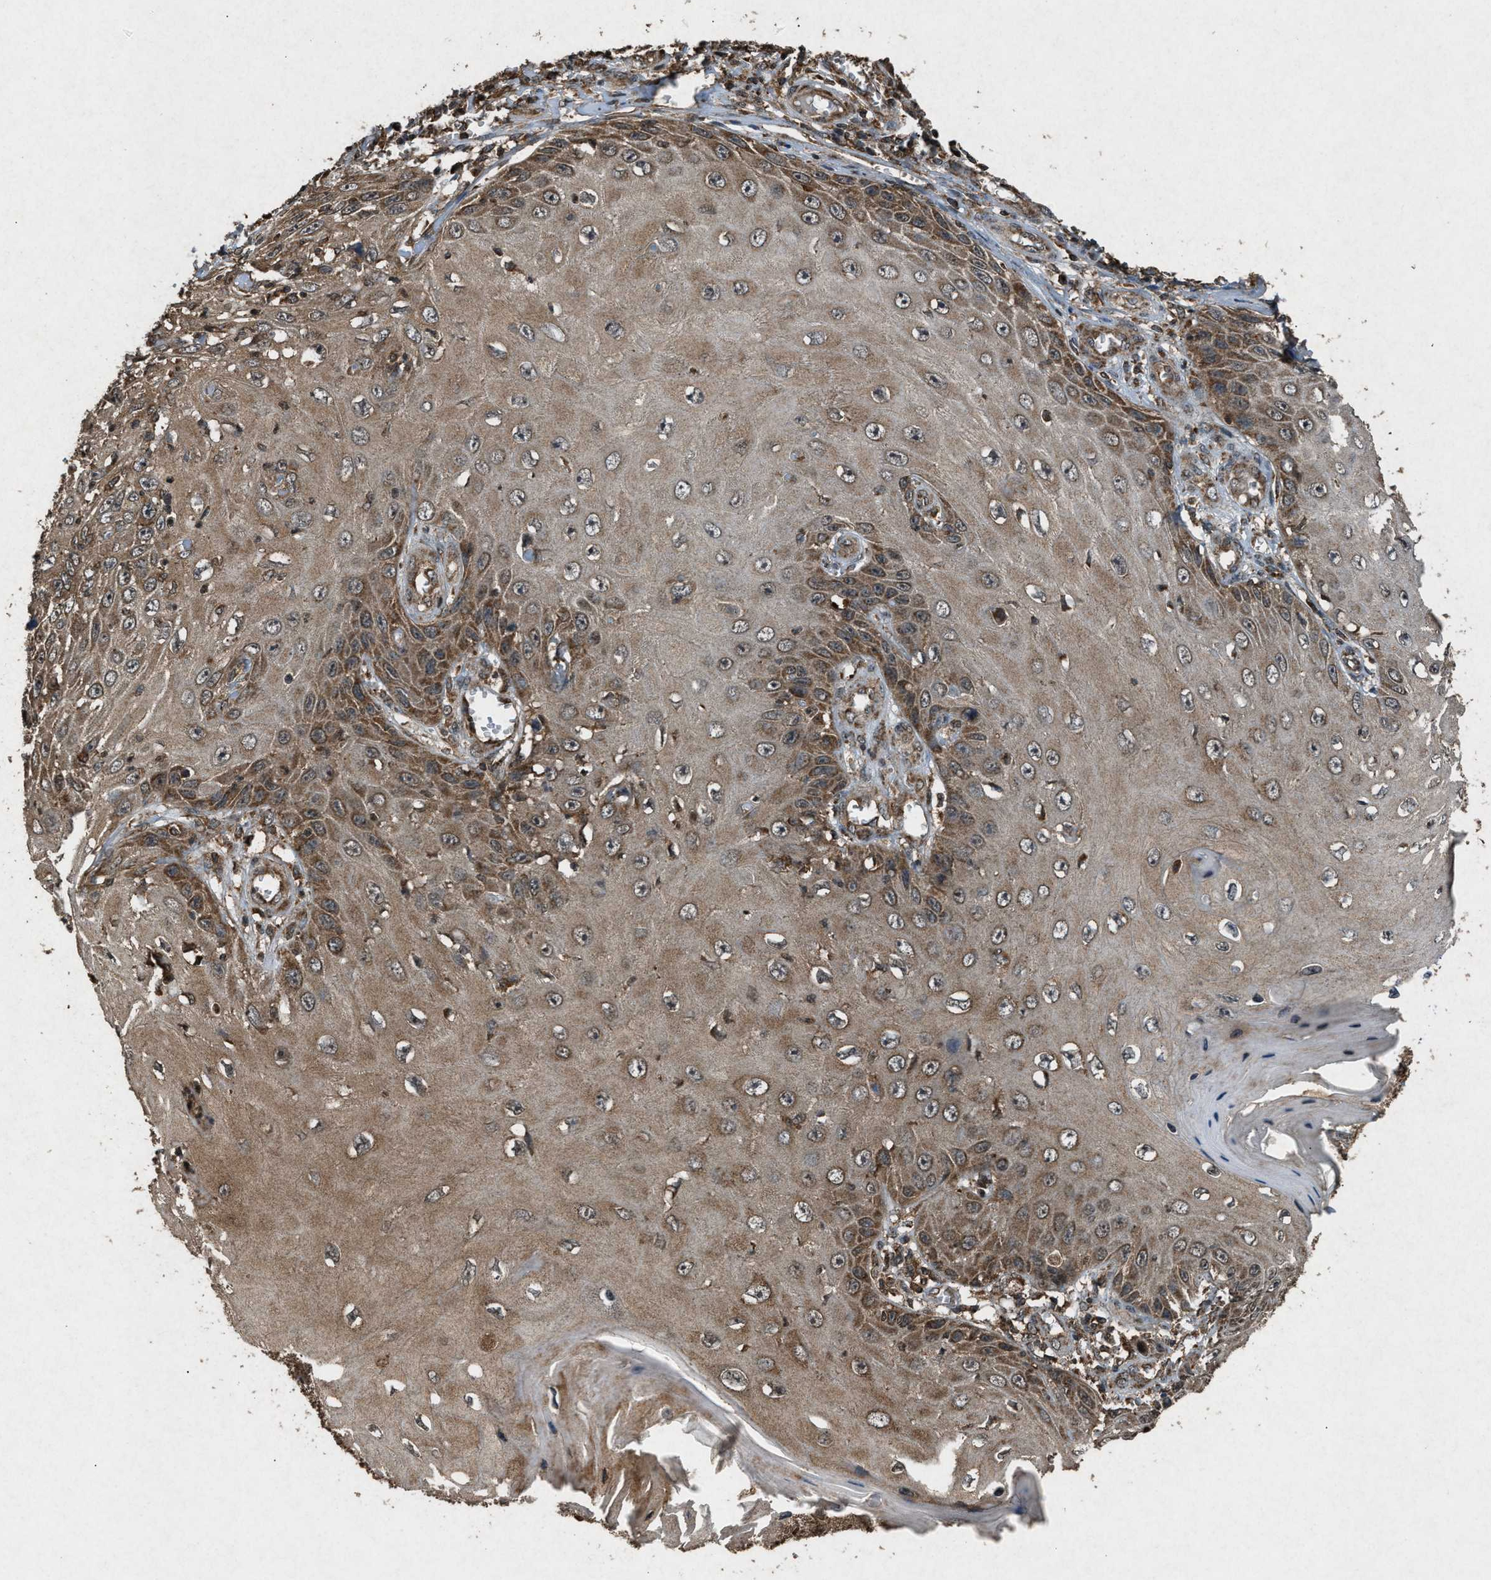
{"staining": {"intensity": "moderate", "quantity": ">75%", "location": "cytoplasmic/membranous"}, "tissue": "skin cancer", "cell_type": "Tumor cells", "image_type": "cancer", "snomed": [{"axis": "morphology", "description": "Squamous cell carcinoma, NOS"}, {"axis": "topography", "description": "Skin"}], "caption": "Immunohistochemical staining of squamous cell carcinoma (skin) displays medium levels of moderate cytoplasmic/membranous positivity in approximately >75% of tumor cells.", "gene": "OAS1", "patient": {"sex": "female", "age": 73}}